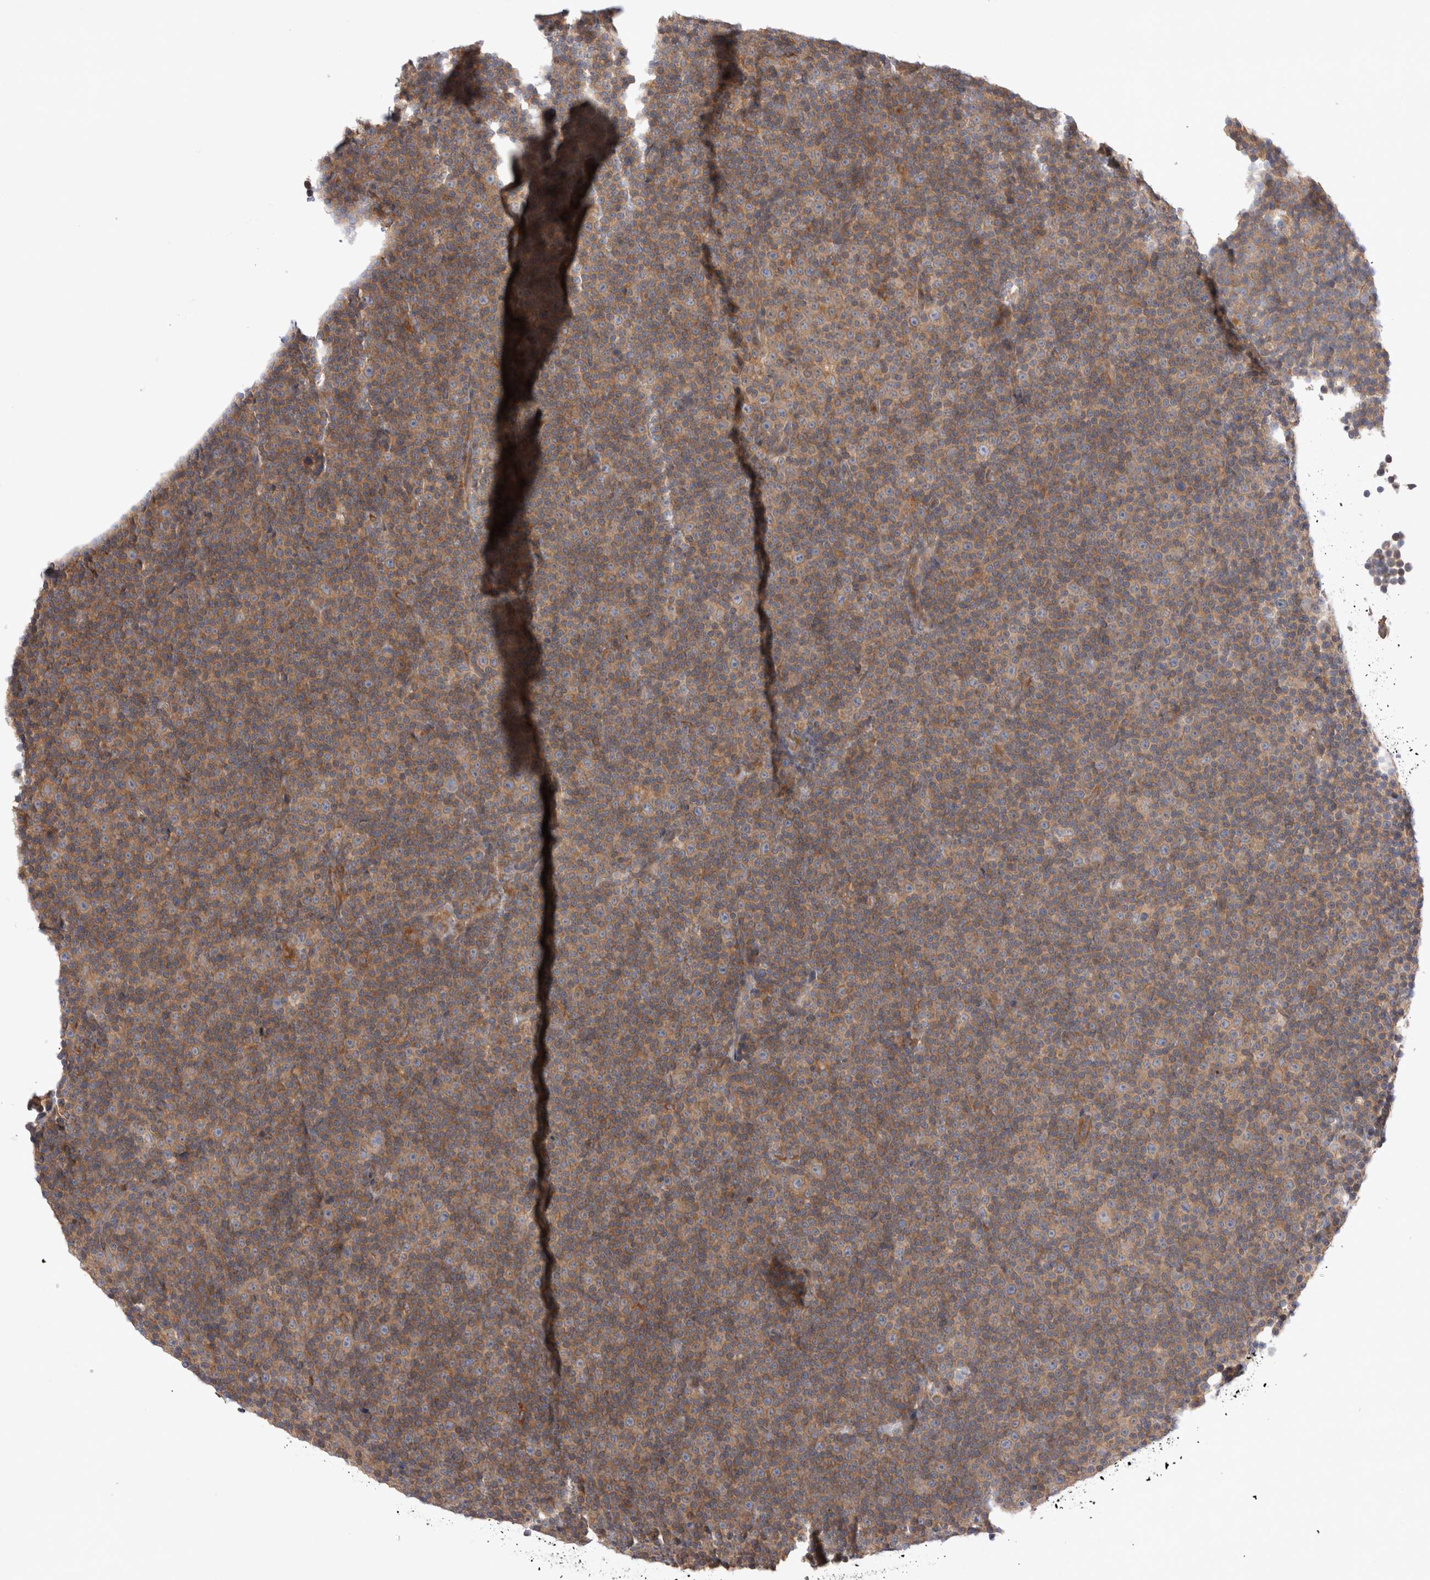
{"staining": {"intensity": "weak", "quantity": ">75%", "location": "cytoplasmic/membranous"}, "tissue": "lymphoma", "cell_type": "Tumor cells", "image_type": "cancer", "snomed": [{"axis": "morphology", "description": "Malignant lymphoma, non-Hodgkin's type, Low grade"}, {"axis": "topography", "description": "Lymph node"}], "caption": "A low amount of weak cytoplasmic/membranous positivity is present in about >75% of tumor cells in lymphoma tissue. The staining was performed using DAB (3,3'-diaminobenzidine) to visualize the protein expression in brown, while the nuclei were stained in blue with hematoxylin (Magnification: 20x).", "gene": "PDCD10", "patient": {"sex": "female", "age": 67}}